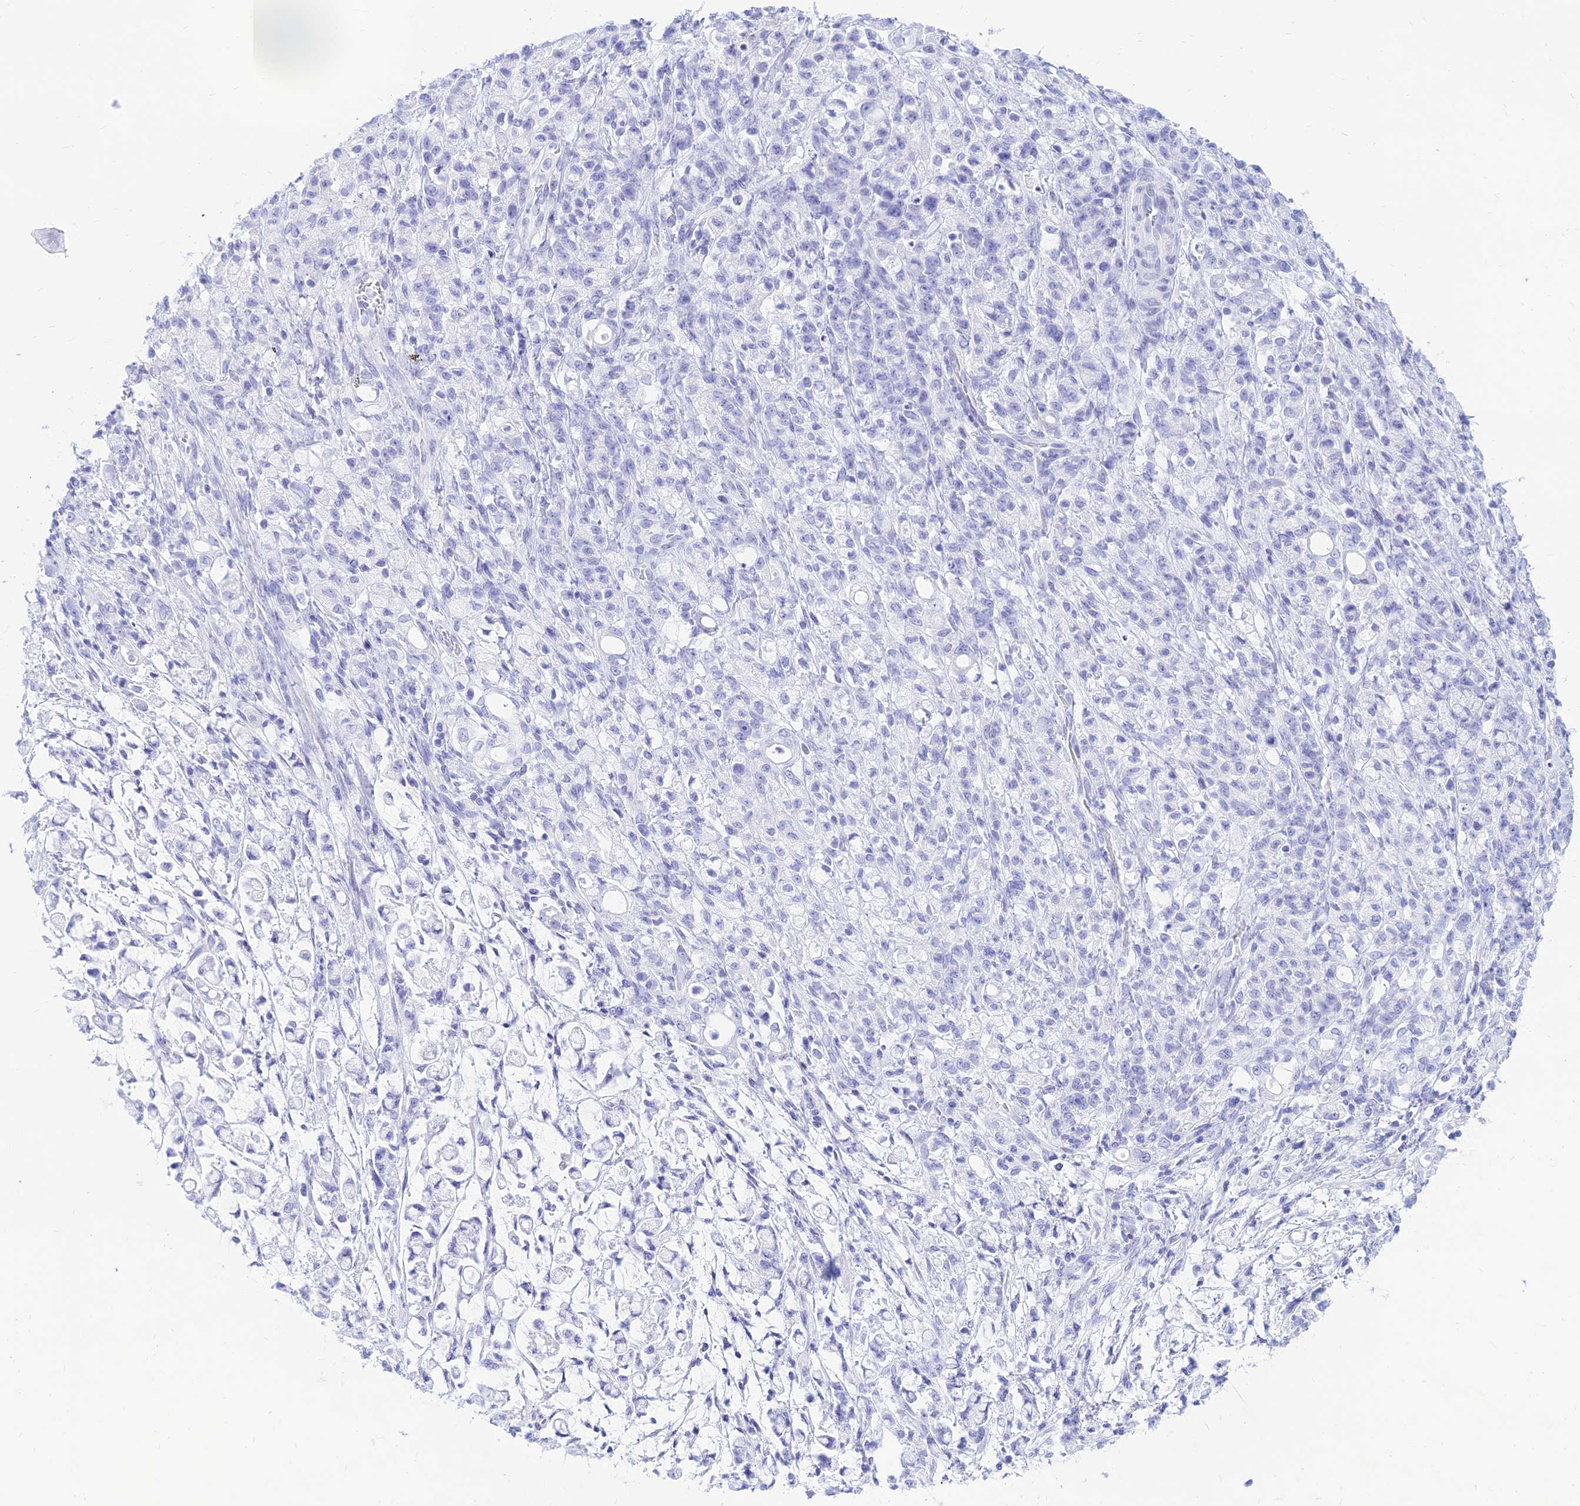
{"staining": {"intensity": "negative", "quantity": "none", "location": "none"}, "tissue": "stomach cancer", "cell_type": "Tumor cells", "image_type": "cancer", "snomed": [{"axis": "morphology", "description": "Adenocarcinoma, NOS"}, {"axis": "topography", "description": "Stomach"}], "caption": "This is an immunohistochemistry image of human stomach adenocarcinoma. There is no expression in tumor cells.", "gene": "PRNP", "patient": {"sex": "female", "age": 60}}